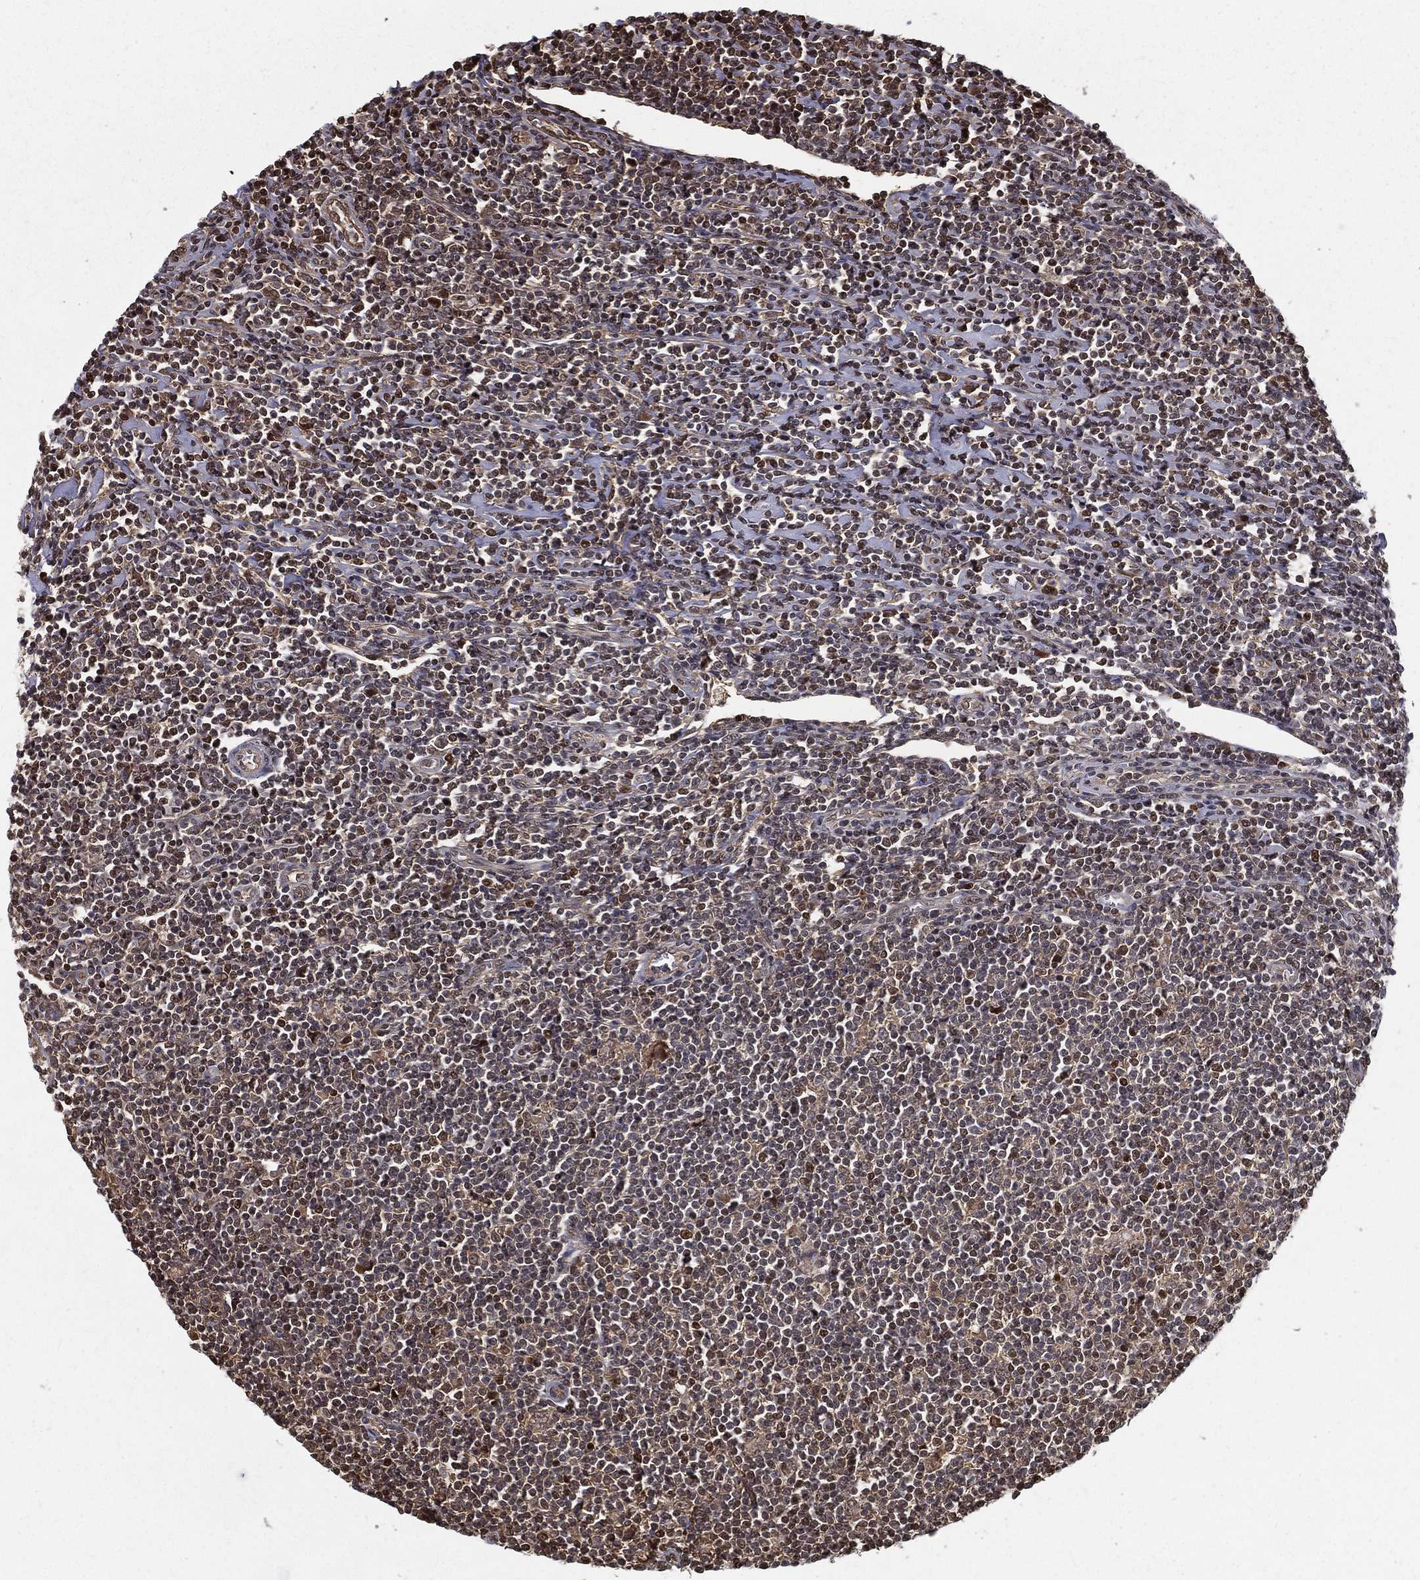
{"staining": {"intensity": "moderate", "quantity": "<25%", "location": "nuclear"}, "tissue": "lymphoma", "cell_type": "Tumor cells", "image_type": "cancer", "snomed": [{"axis": "morphology", "description": "Hodgkin's disease, NOS"}, {"axis": "topography", "description": "Lymph node"}], "caption": "Lymphoma stained with a brown dye shows moderate nuclear positive positivity in approximately <25% of tumor cells.", "gene": "SLC6A6", "patient": {"sex": "male", "age": 40}}